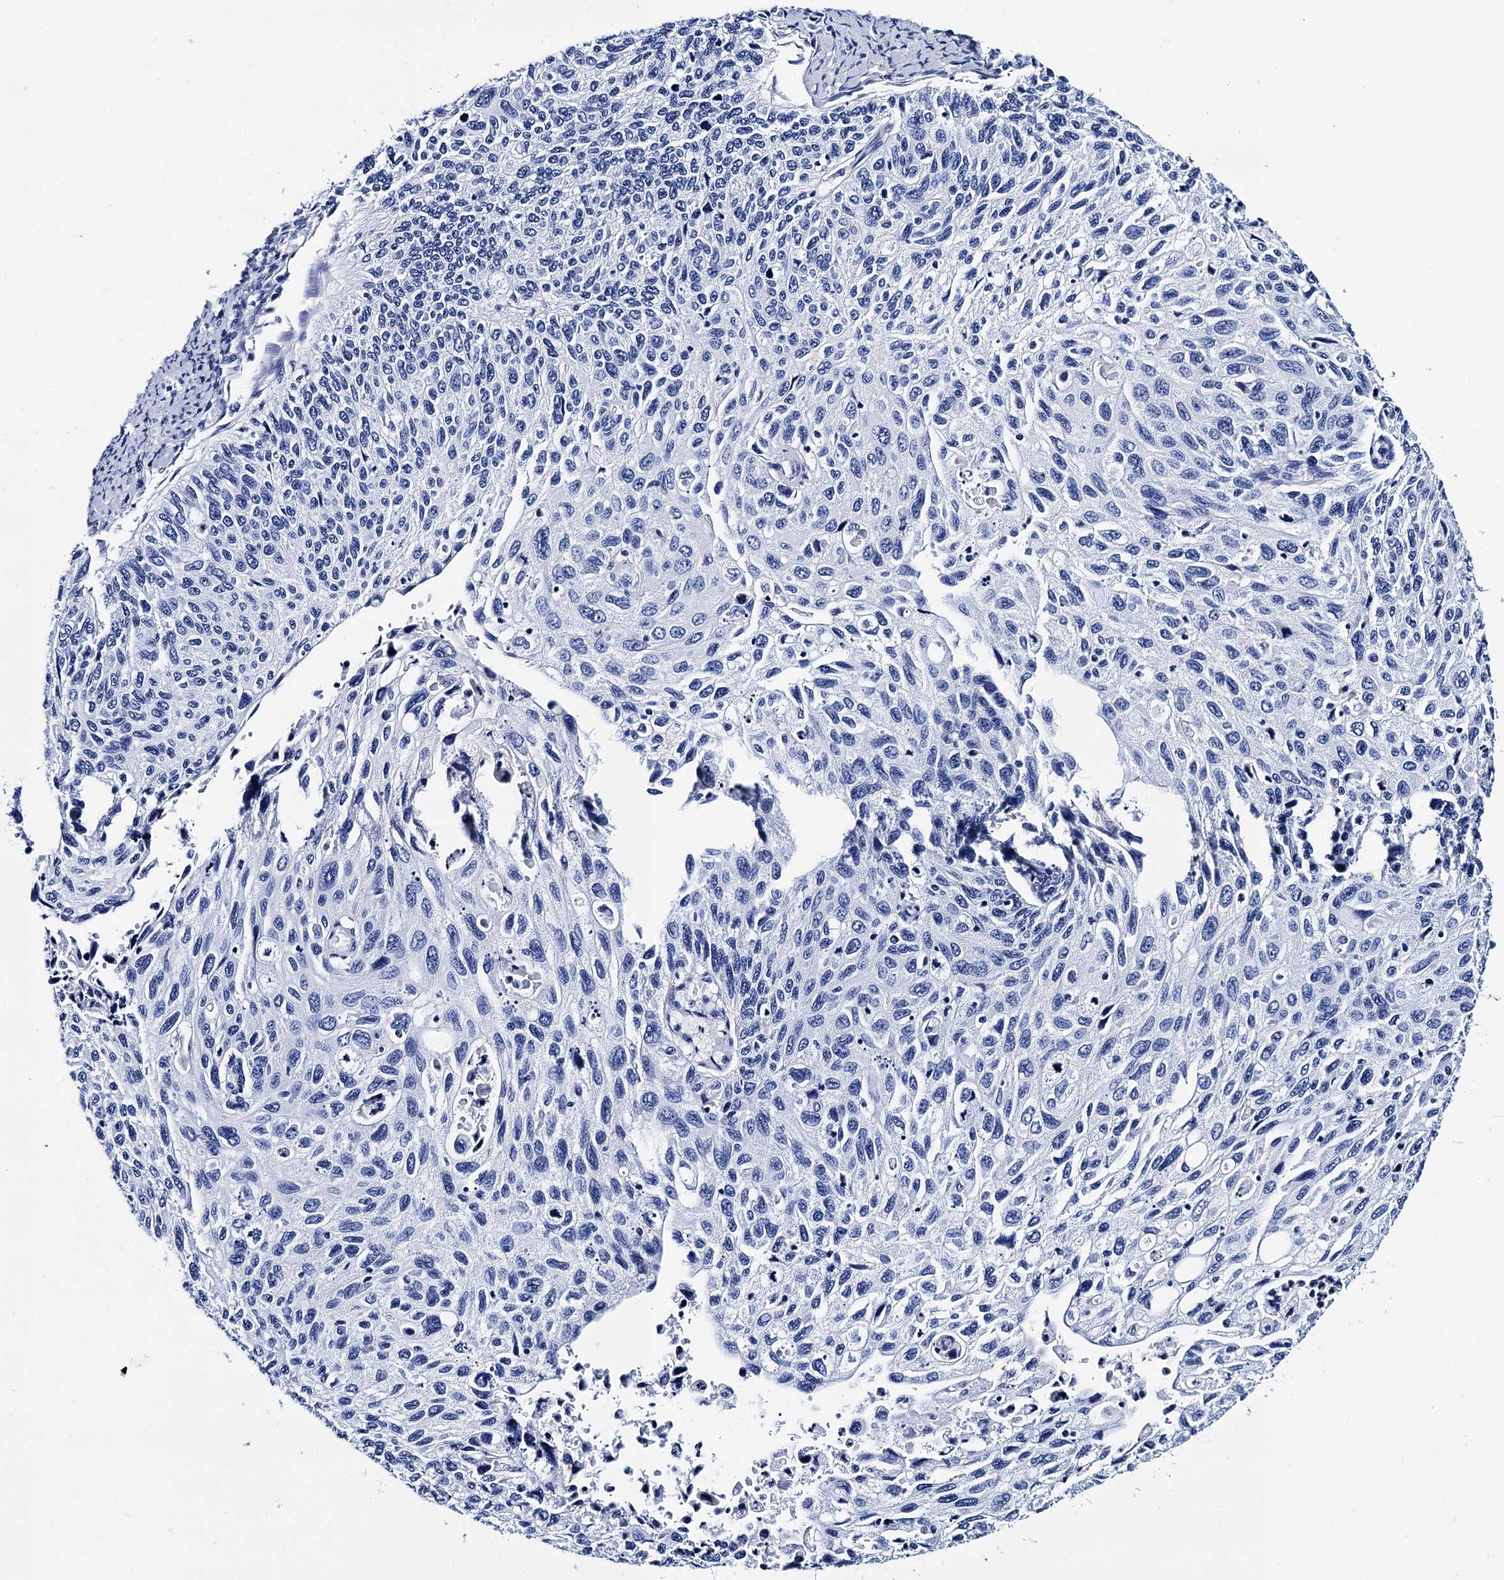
{"staining": {"intensity": "negative", "quantity": "none", "location": "none"}, "tissue": "cervical cancer", "cell_type": "Tumor cells", "image_type": "cancer", "snomed": [{"axis": "morphology", "description": "Squamous cell carcinoma, NOS"}, {"axis": "topography", "description": "Cervix"}], "caption": "Protein analysis of squamous cell carcinoma (cervical) reveals no significant expression in tumor cells.", "gene": "MYBPC3", "patient": {"sex": "female", "age": 70}}